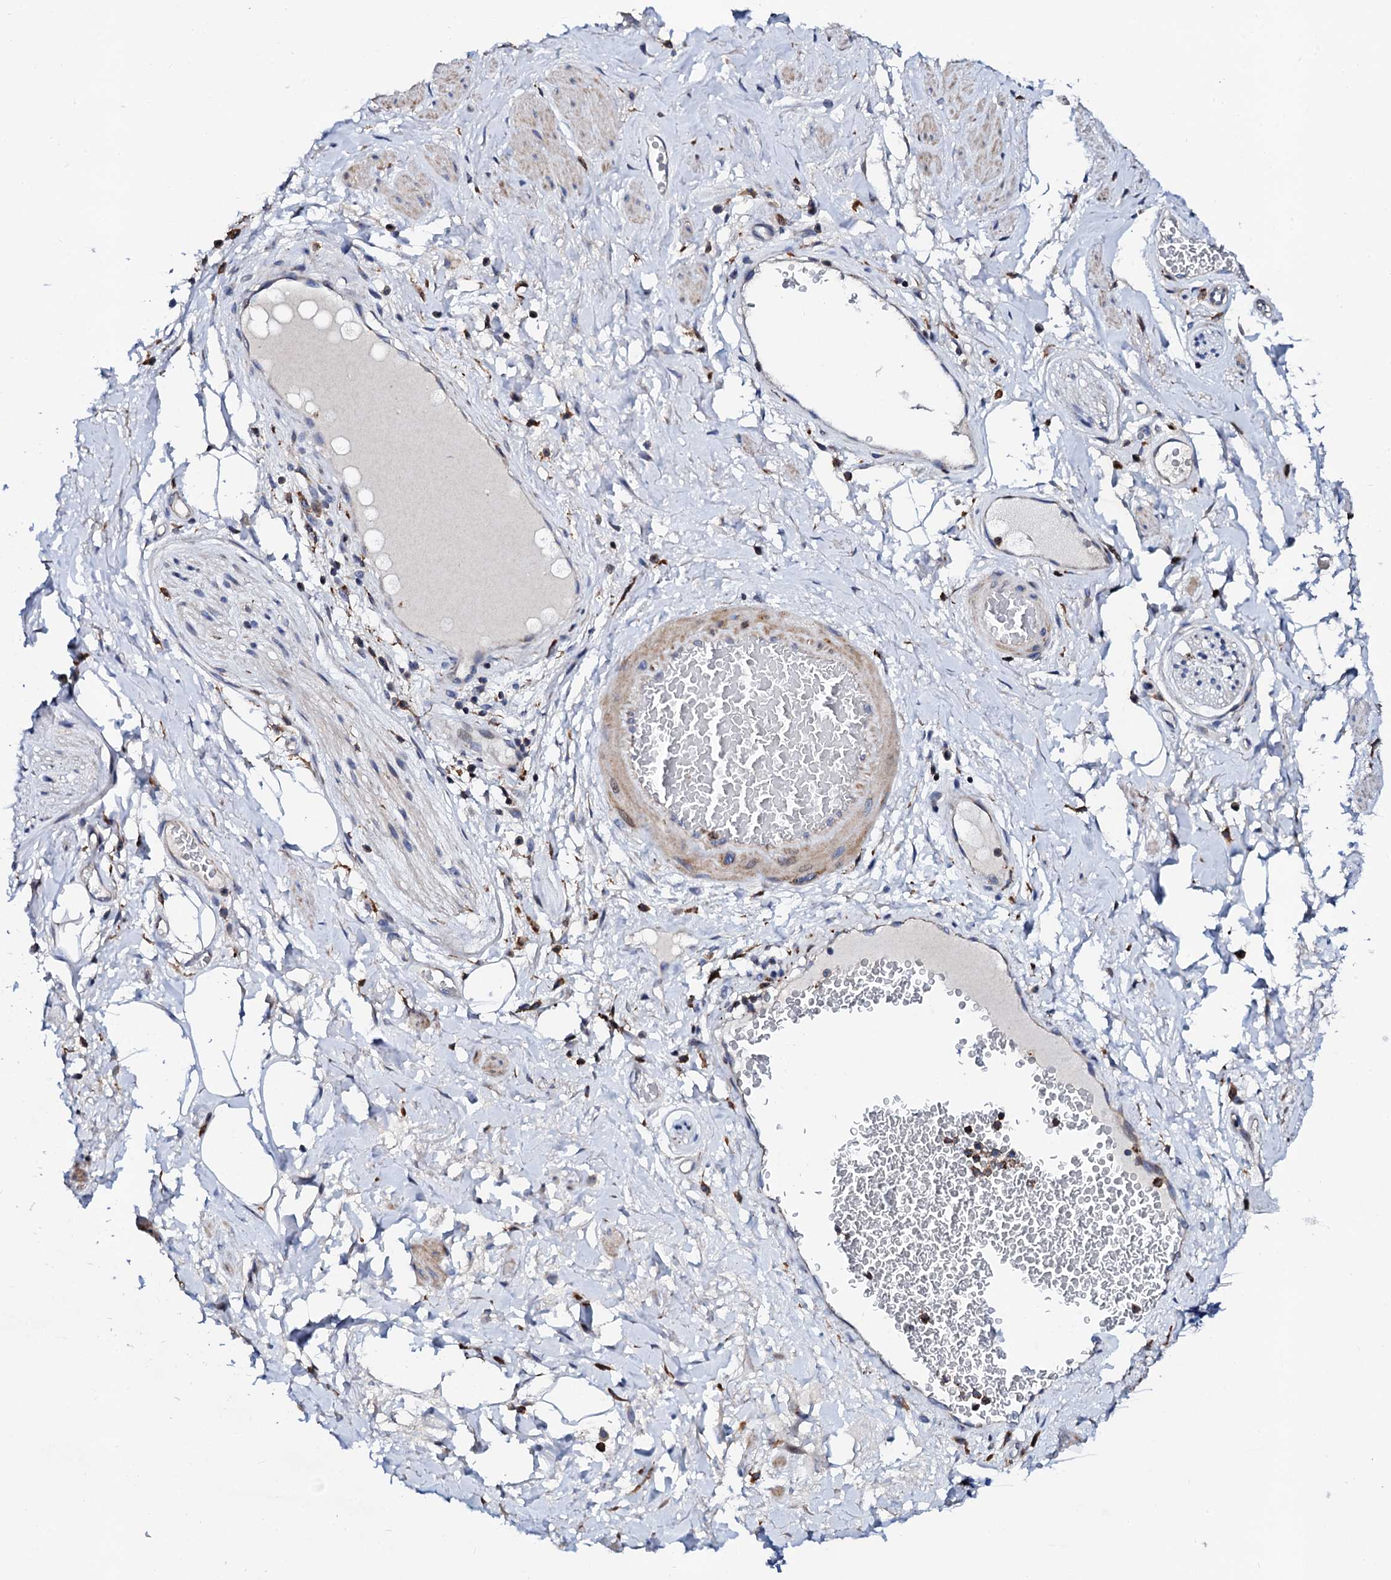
{"staining": {"intensity": "negative", "quantity": "none", "location": "none"}, "tissue": "adipose tissue", "cell_type": "Adipocytes", "image_type": "normal", "snomed": [{"axis": "morphology", "description": "Normal tissue, NOS"}, {"axis": "morphology", "description": "Adenocarcinoma, NOS"}, {"axis": "topography", "description": "Rectum"}, {"axis": "topography", "description": "Vagina"}, {"axis": "topography", "description": "Peripheral nerve tissue"}], "caption": "IHC photomicrograph of benign human adipose tissue stained for a protein (brown), which shows no expression in adipocytes.", "gene": "TCIRG1", "patient": {"sex": "female", "age": 71}}